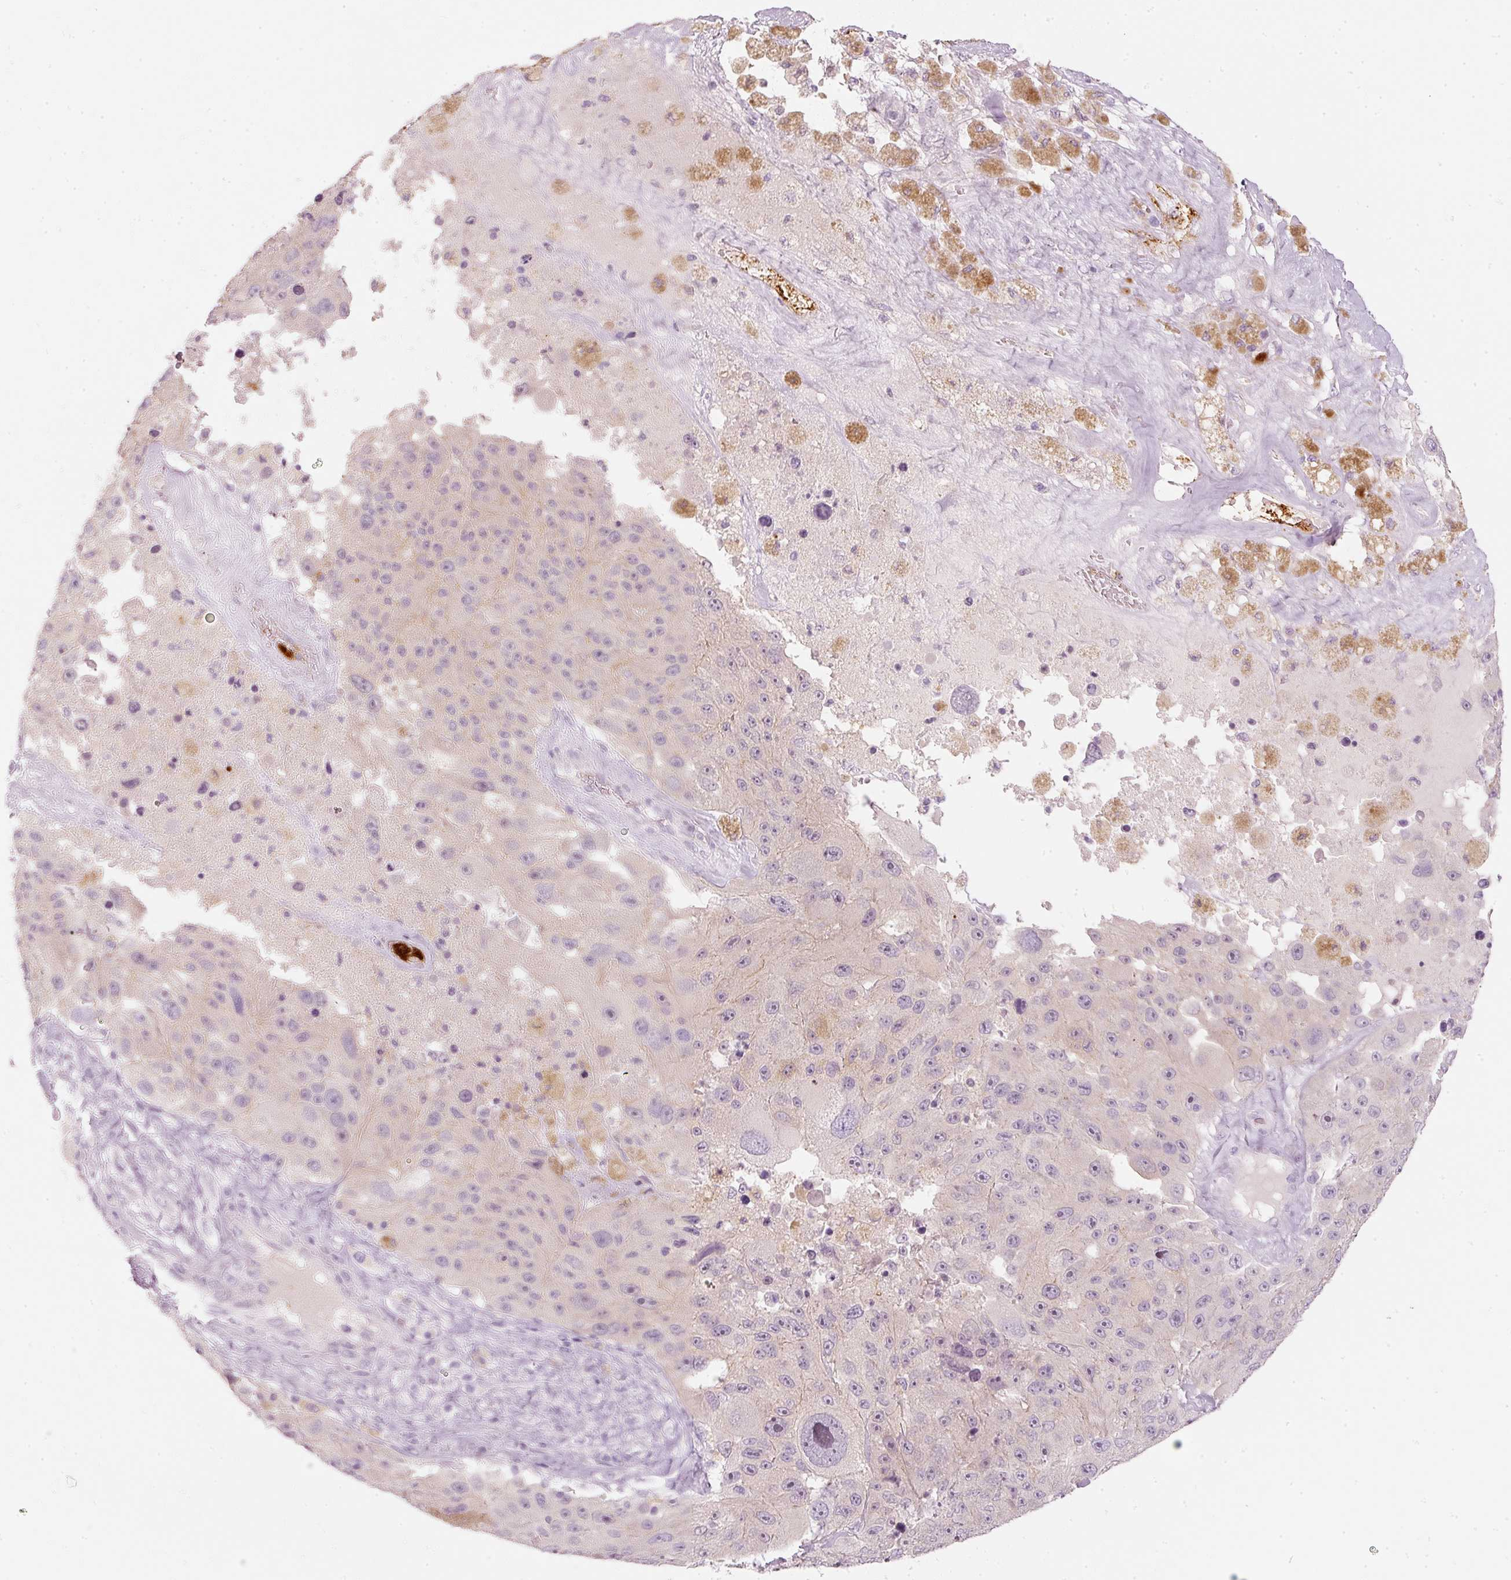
{"staining": {"intensity": "negative", "quantity": "none", "location": "none"}, "tissue": "melanoma", "cell_type": "Tumor cells", "image_type": "cancer", "snomed": [{"axis": "morphology", "description": "Malignant melanoma, Metastatic site"}, {"axis": "topography", "description": "Lymph node"}], "caption": "Human melanoma stained for a protein using immunohistochemistry reveals no expression in tumor cells.", "gene": "LECT2", "patient": {"sex": "male", "age": 62}}